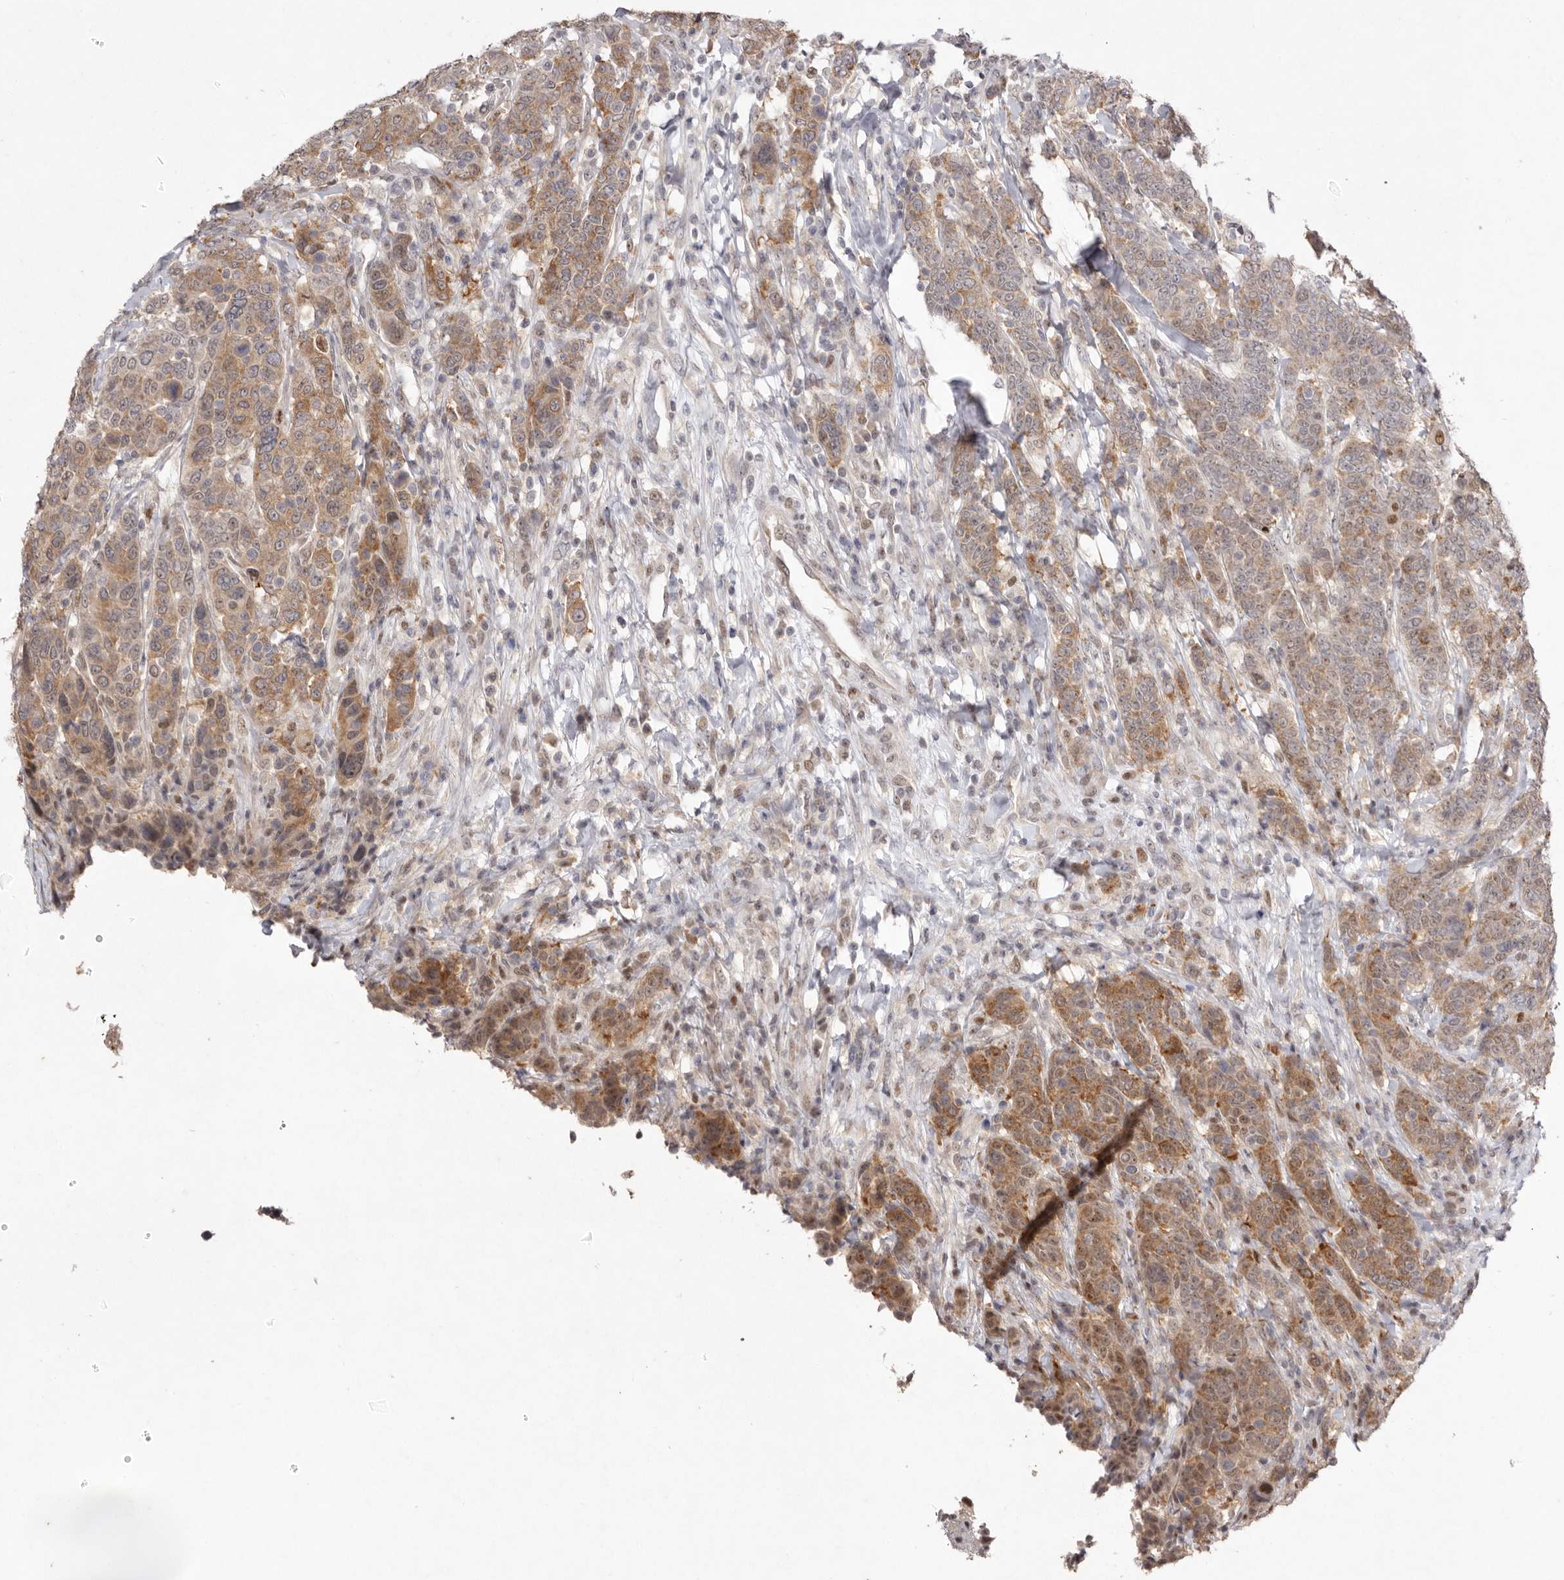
{"staining": {"intensity": "moderate", "quantity": "25%-75%", "location": "cytoplasmic/membranous,nuclear"}, "tissue": "breast cancer", "cell_type": "Tumor cells", "image_type": "cancer", "snomed": [{"axis": "morphology", "description": "Duct carcinoma"}, {"axis": "topography", "description": "Breast"}], "caption": "Immunohistochemical staining of human infiltrating ductal carcinoma (breast) exhibits moderate cytoplasmic/membranous and nuclear protein positivity in about 25%-75% of tumor cells. (DAB IHC with brightfield microscopy, high magnification).", "gene": "TADA1", "patient": {"sex": "female", "age": 37}}